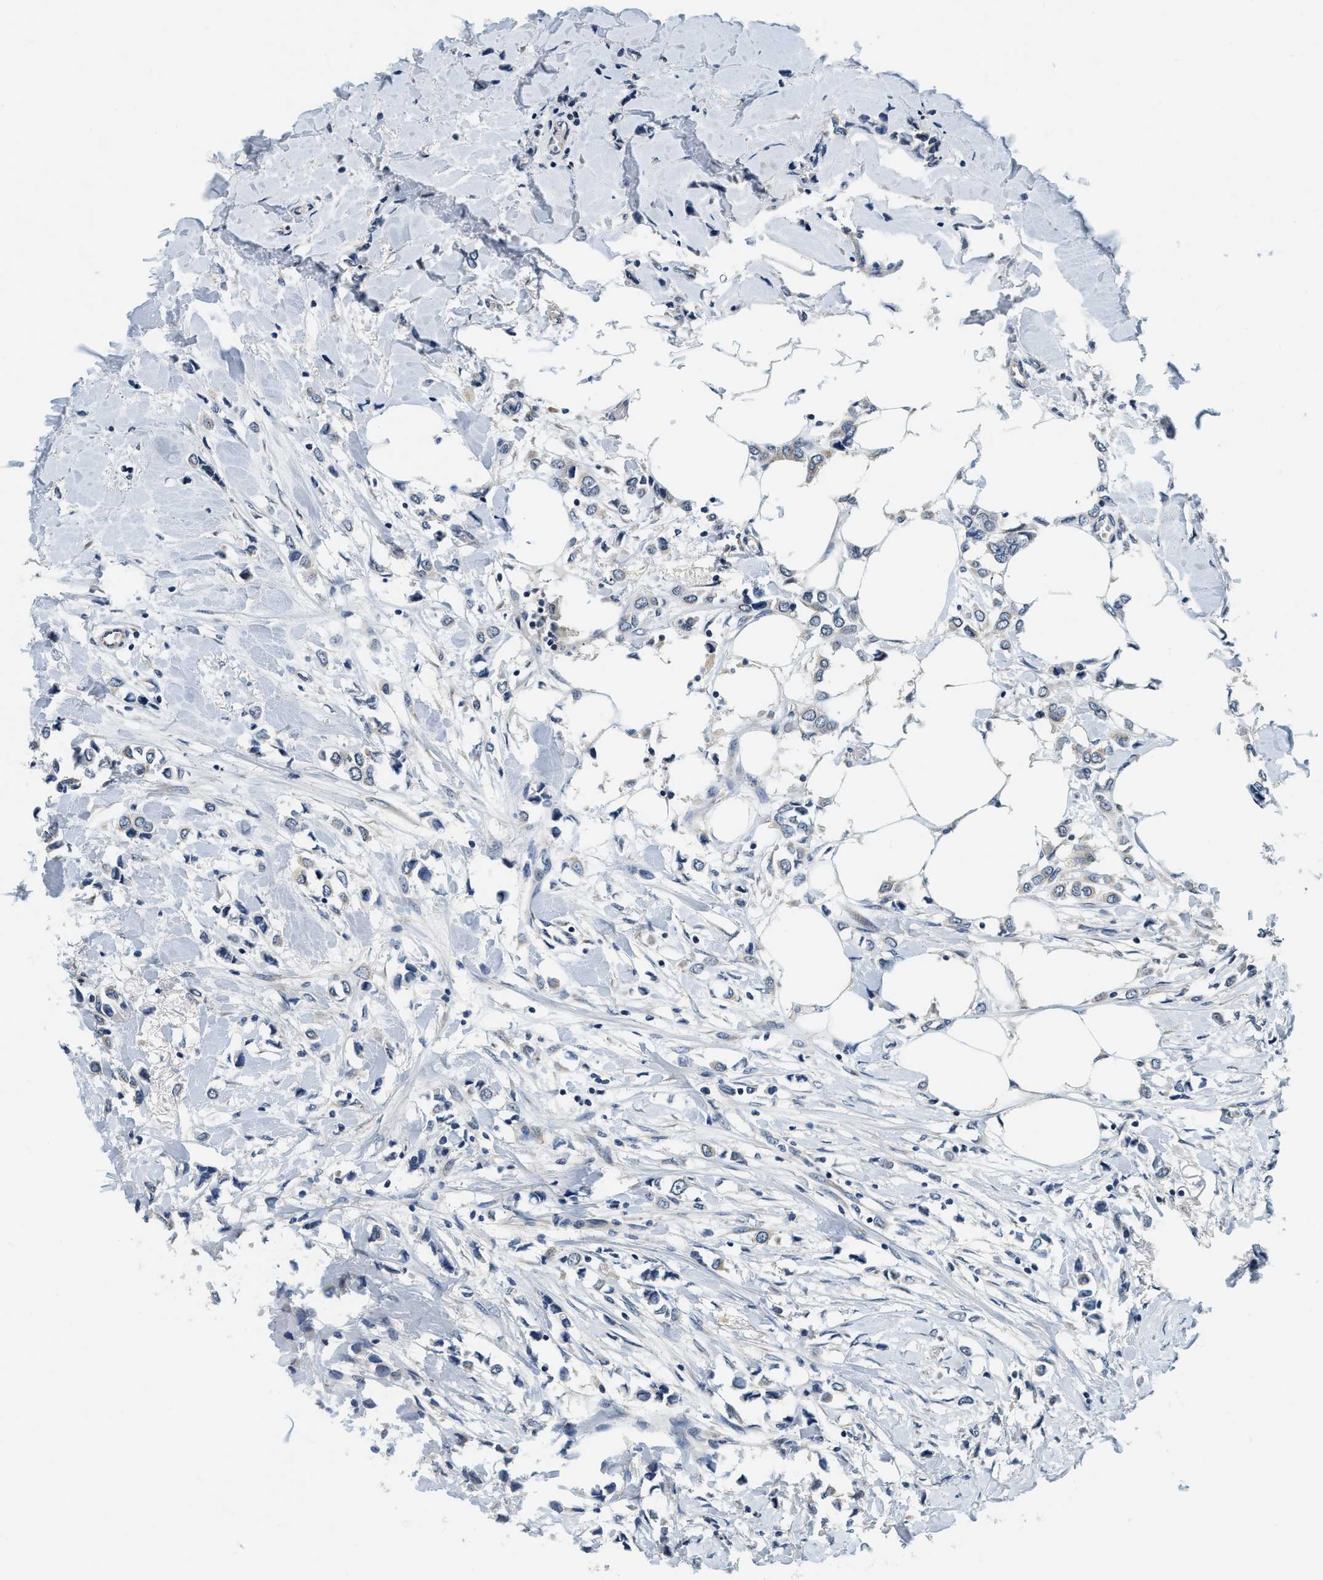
{"staining": {"intensity": "negative", "quantity": "none", "location": "none"}, "tissue": "breast cancer", "cell_type": "Tumor cells", "image_type": "cancer", "snomed": [{"axis": "morphology", "description": "Lobular carcinoma"}, {"axis": "topography", "description": "Breast"}], "caption": "Immunohistochemistry photomicrograph of lobular carcinoma (breast) stained for a protein (brown), which displays no staining in tumor cells.", "gene": "YAE1", "patient": {"sex": "female", "age": 51}}